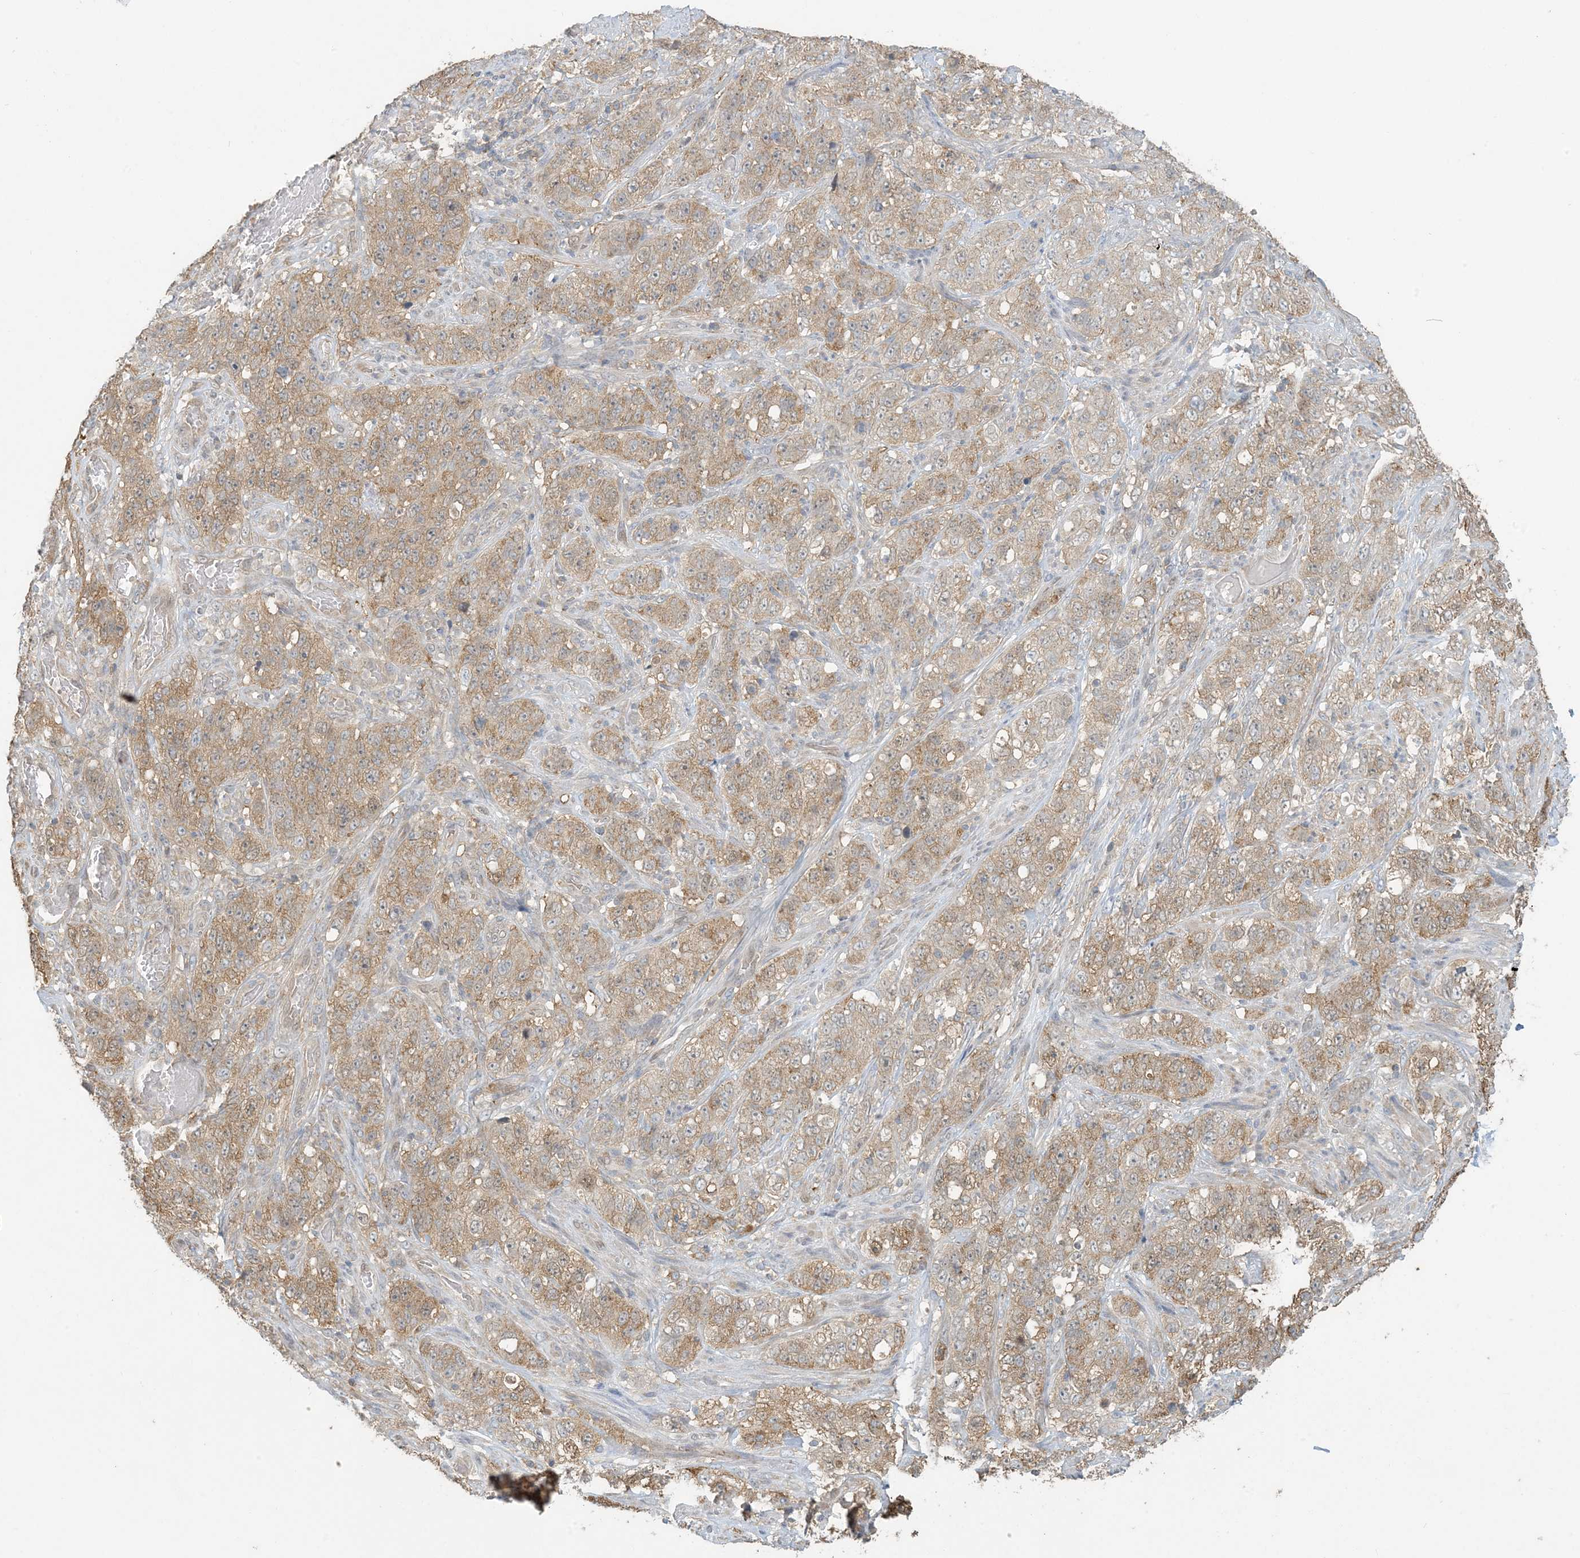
{"staining": {"intensity": "moderate", "quantity": ">75%", "location": "cytoplasmic/membranous"}, "tissue": "stomach cancer", "cell_type": "Tumor cells", "image_type": "cancer", "snomed": [{"axis": "morphology", "description": "Adenocarcinoma, NOS"}, {"axis": "topography", "description": "Stomach"}], "caption": "High-magnification brightfield microscopy of stomach cancer (adenocarcinoma) stained with DAB (brown) and counterstained with hematoxylin (blue). tumor cells exhibit moderate cytoplasmic/membranous positivity is appreciated in about>75% of cells.", "gene": "HACL1", "patient": {"sex": "male", "age": 48}}